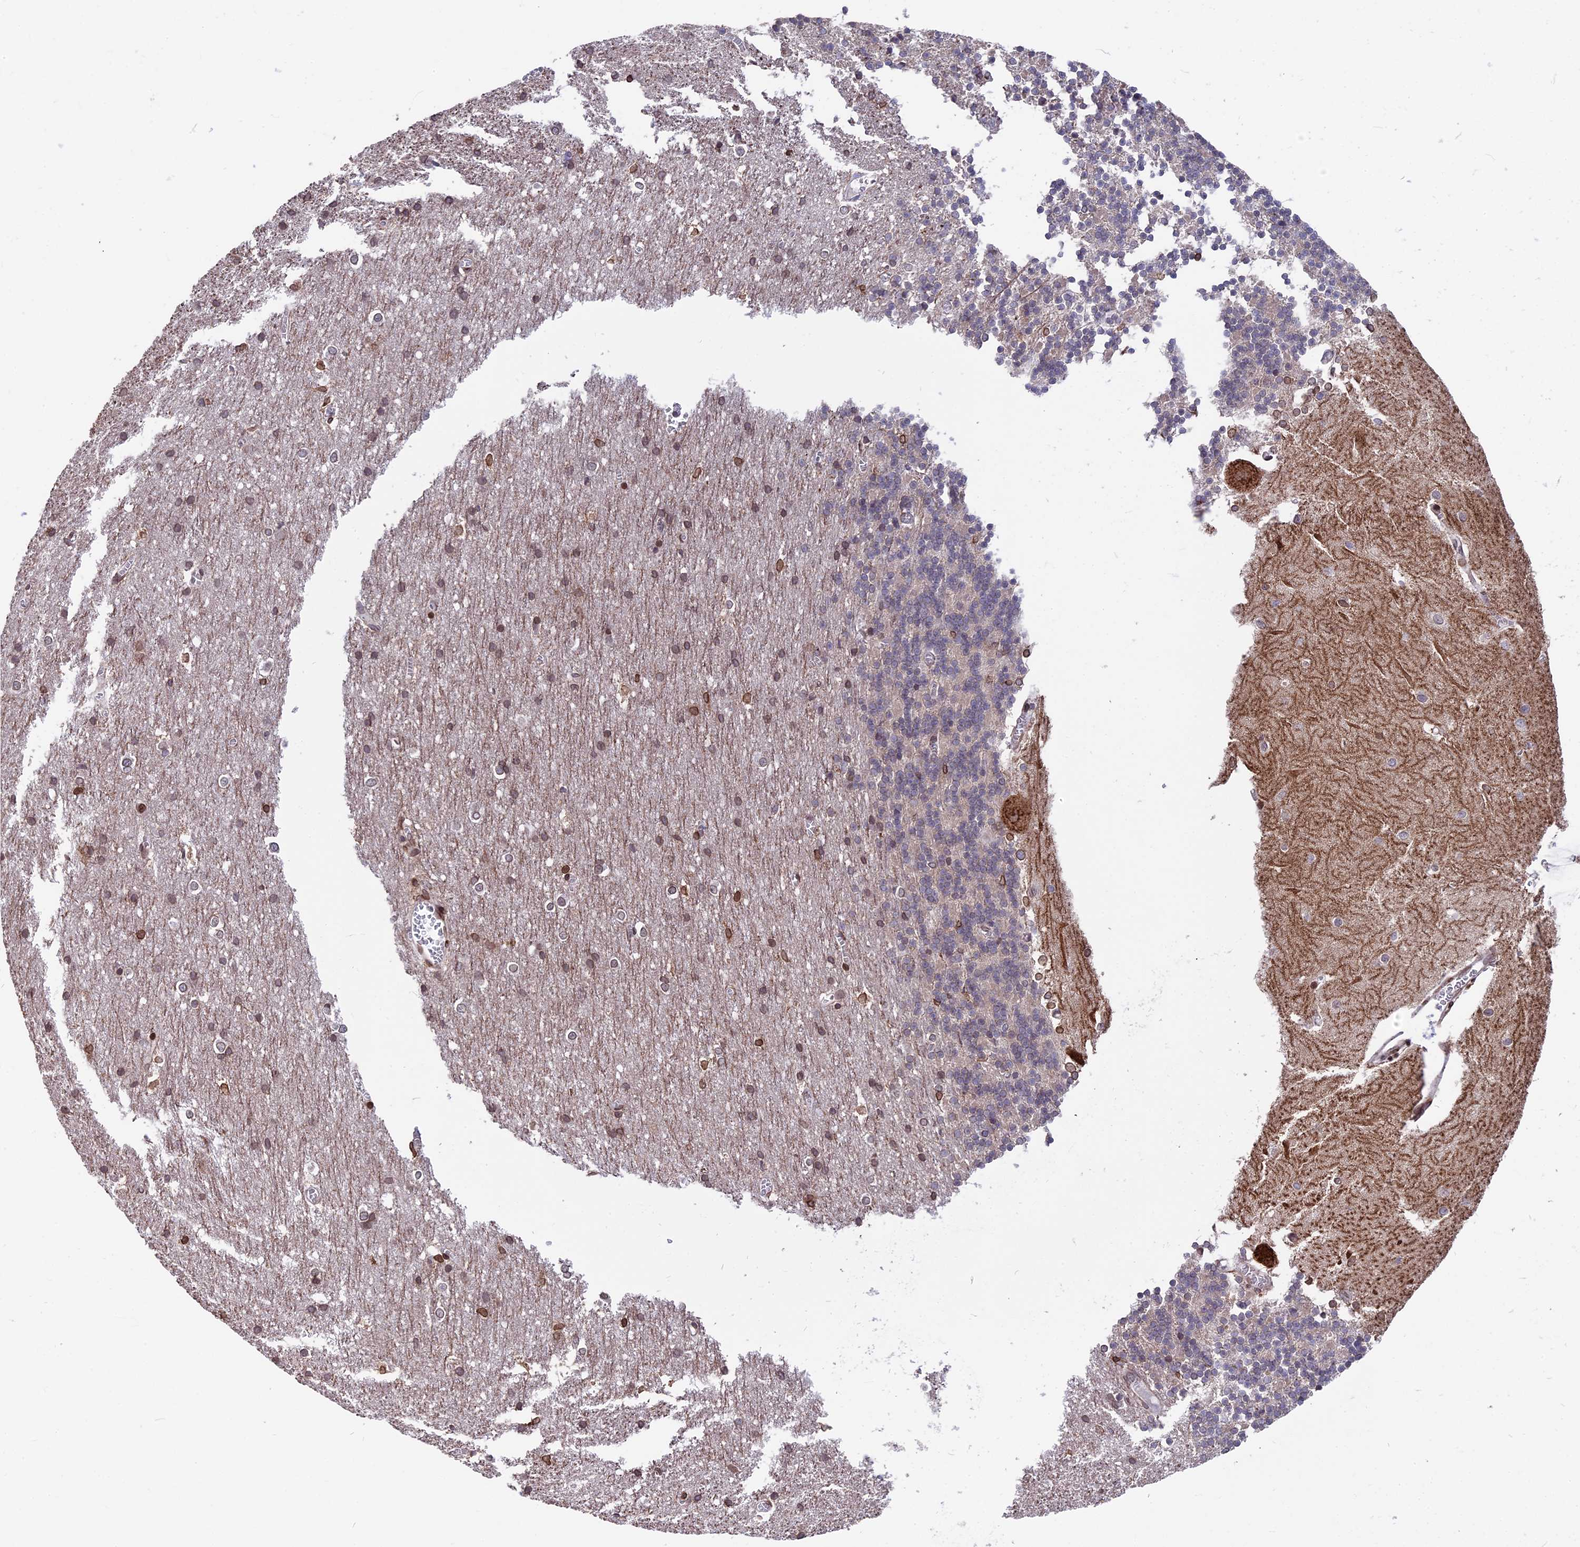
{"staining": {"intensity": "moderate", "quantity": "<25%", "location": "cytoplasmic/membranous,nuclear"}, "tissue": "cerebellum", "cell_type": "Cells in granular layer", "image_type": "normal", "snomed": [{"axis": "morphology", "description": "Normal tissue, NOS"}, {"axis": "topography", "description": "Cerebellum"}], "caption": "Immunohistochemical staining of normal human cerebellum reveals <25% levels of moderate cytoplasmic/membranous,nuclear protein staining in about <25% of cells in granular layer.", "gene": "PTCHD4", "patient": {"sex": "male", "age": 37}}